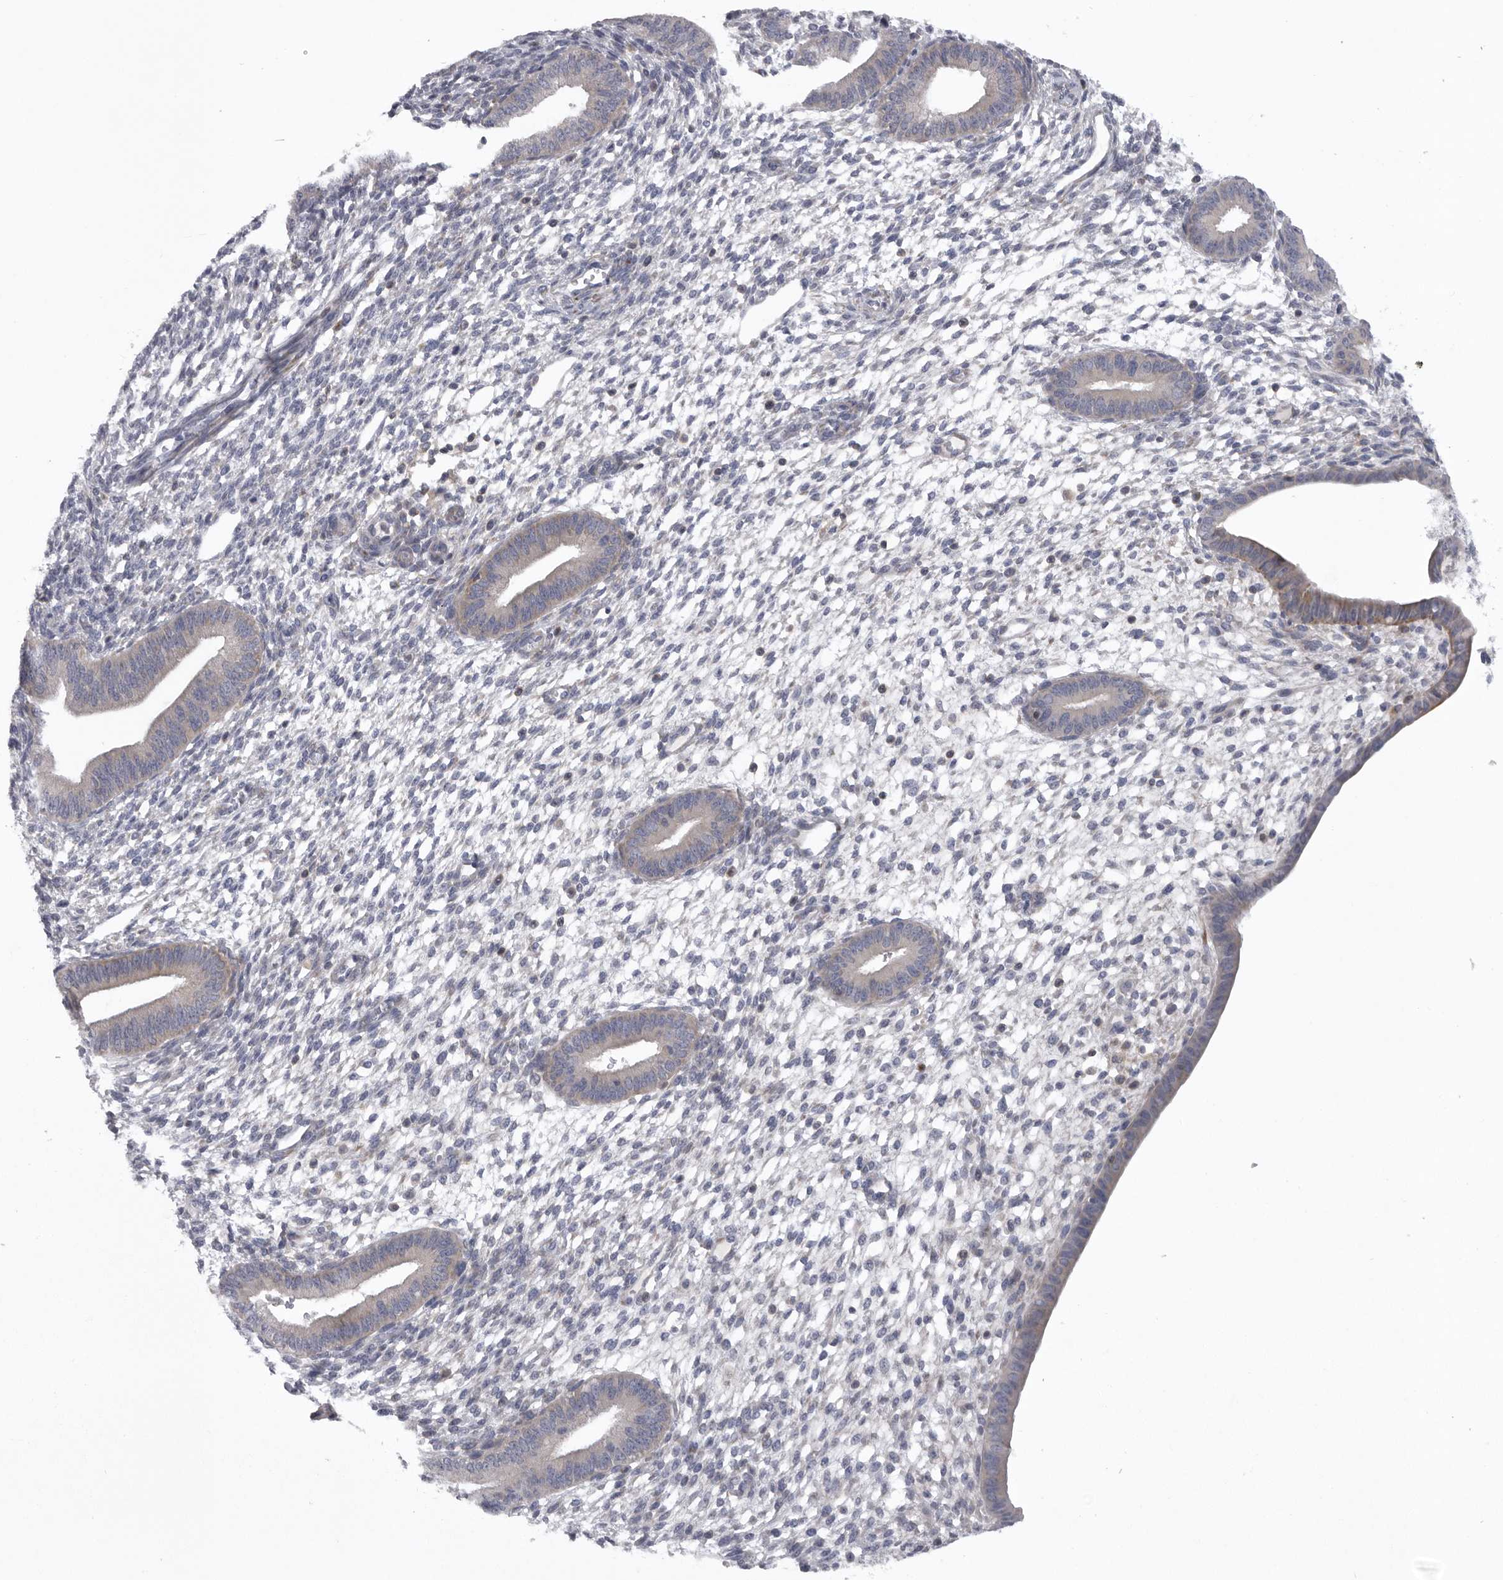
{"staining": {"intensity": "negative", "quantity": "none", "location": "none"}, "tissue": "endometrium", "cell_type": "Cells in endometrial stroma", "image_type": "normal", "snomed": [{"axis": "morphology", "description": "Normal tissue, NOS"}, {"axis": "topography", "description": "Endometrium"}], "caption": "A histopathology image of human endometrium is negative for staining in cells in endometrial stroma. The staining was performed using DAB (3,3'-diaminobenzidine) to visualize the protein expression in brown, while the nuclei were stained in blue with hematoxylin (Magnification: 20x).", "gene": "USP24", "patient": {"sex": "female", "age": 46}}